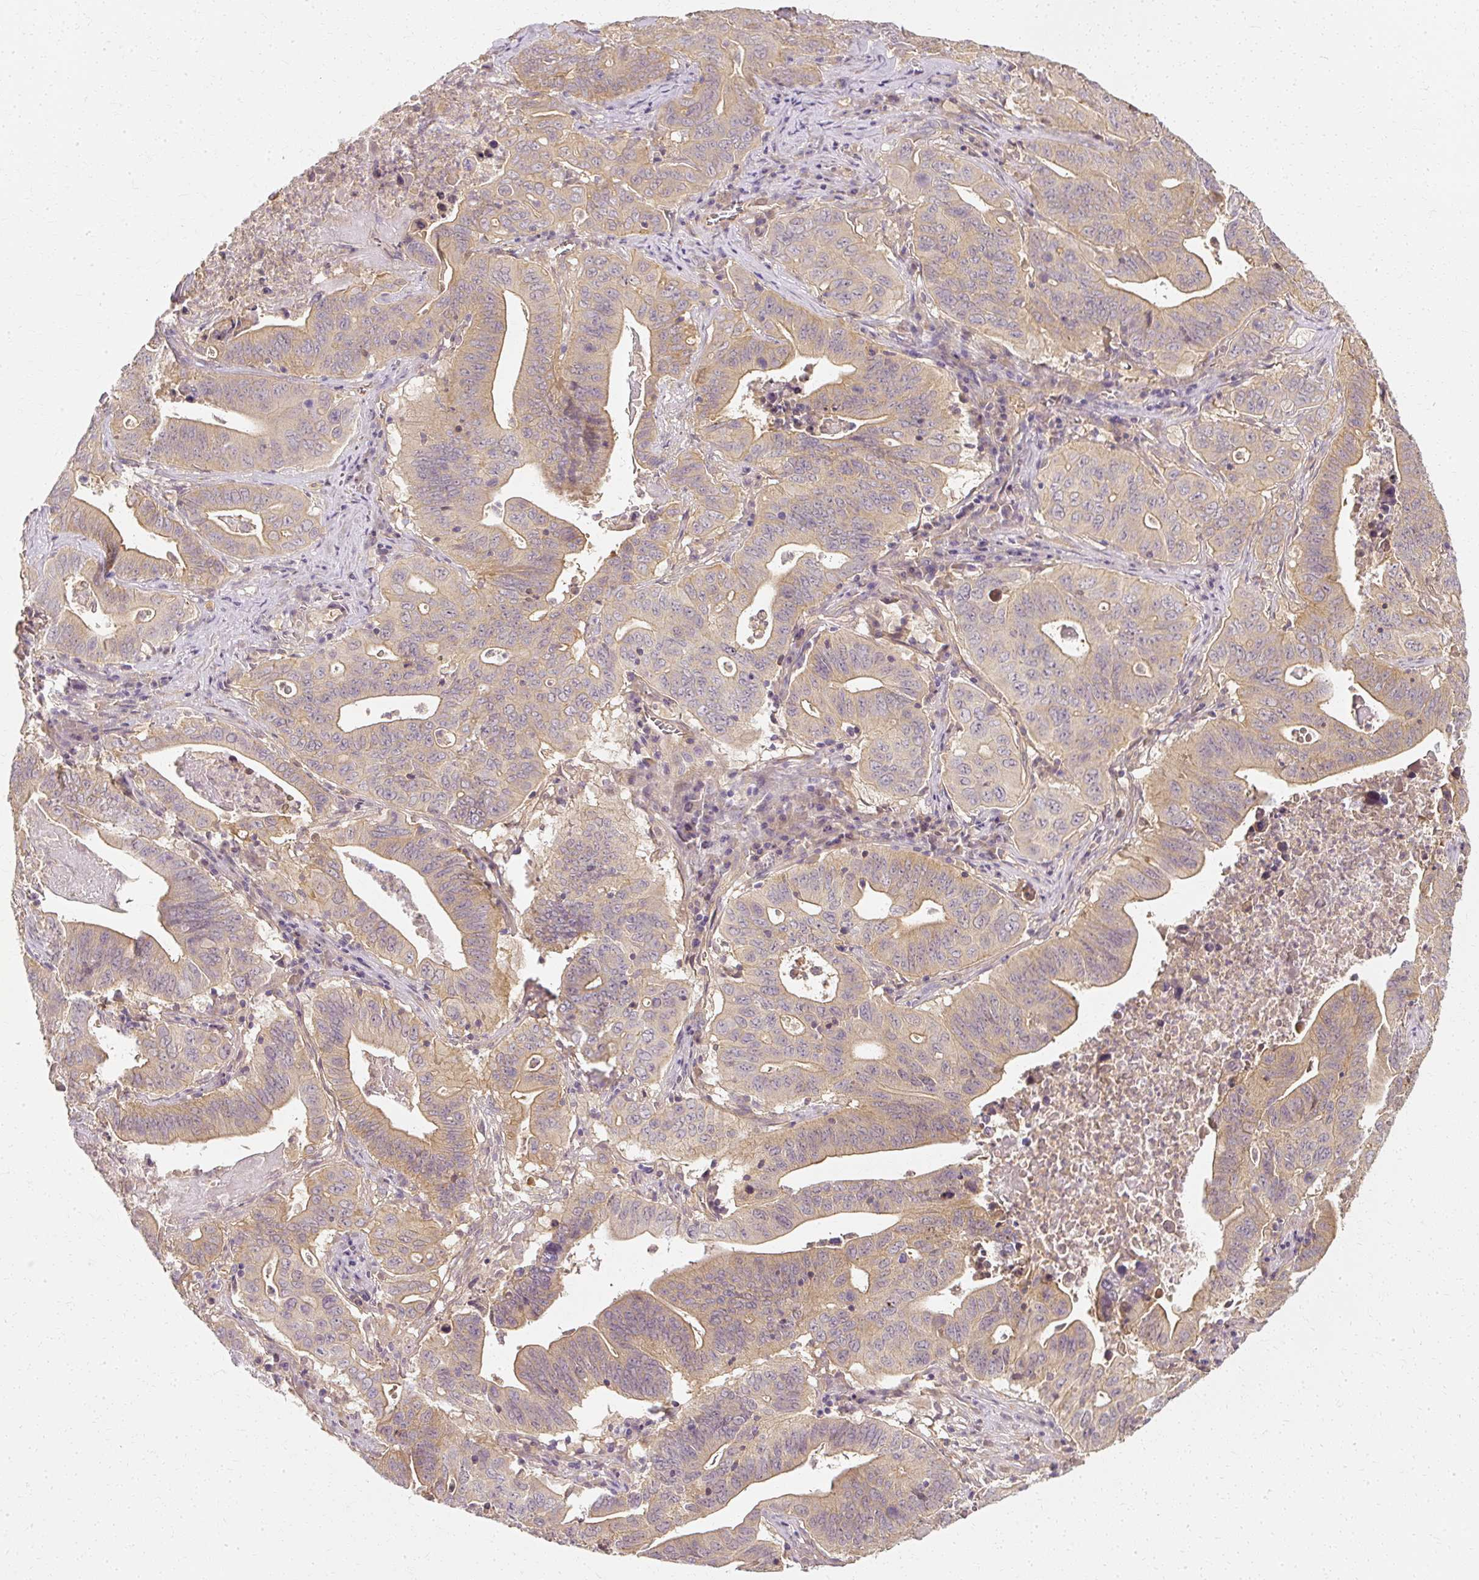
{"staining": {"intensity": "moderate", "quantity": "25%-75%", "location": "cytoplasmic/membranous"}, "tissue": "lung cancer", "cell_type": "Tumor cells", "image_type": "cancer", "snomed": [{"axis": "morphology", "description": "Adenocarcinoma, NOS"}, {"axis": "topography", "description": "Lung"}], "caption": "Lung cancer (adenocarcinoma) stained for a protein (brown) demonstrates moderate cytoplasmic/membranous positive staining in about 25%-75% of tumor cells.", "gene": "GNAQ", "patient": {"sex": "female", "age": 60}}